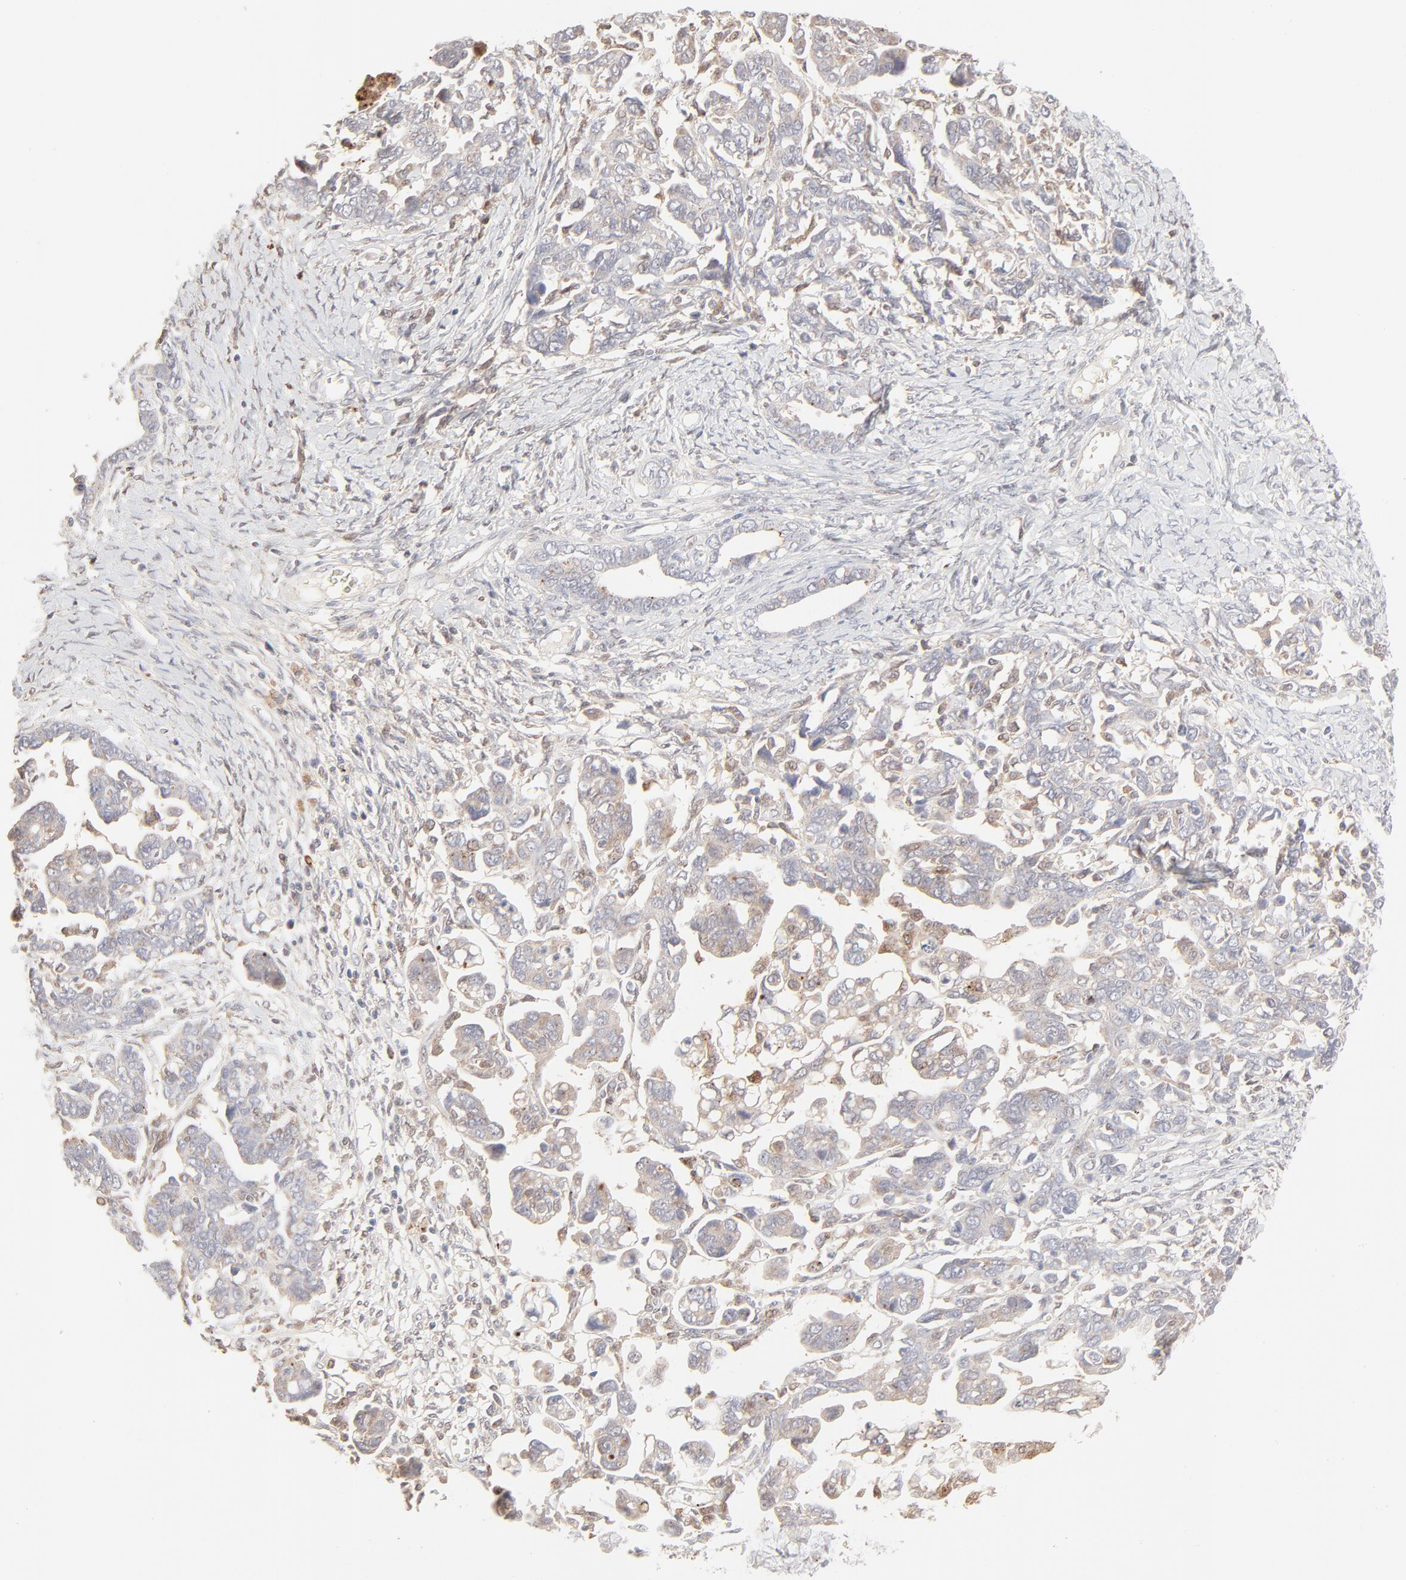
{"staining": {"intensity": "weak", "quantity": "<25%", "location": "cytoplasmic/membranous"}, "tissue": "ovarian cancer", "cell_type": "Tumor cells", "image_type": "cancer", "snomed": [{"axis": "morphology", "description": "Cystadenocarcinoma, serous, NOS"}, {"axis": "topography", "description": "Ovary"}], "caption": "This is a micrograph of IHC staining of ovarian cancer (serous cystadenocarcinoma), which shows no staining in tumor cells.", "gene": "LGALS2", "patient": {"sex": "female", "age": 69}}